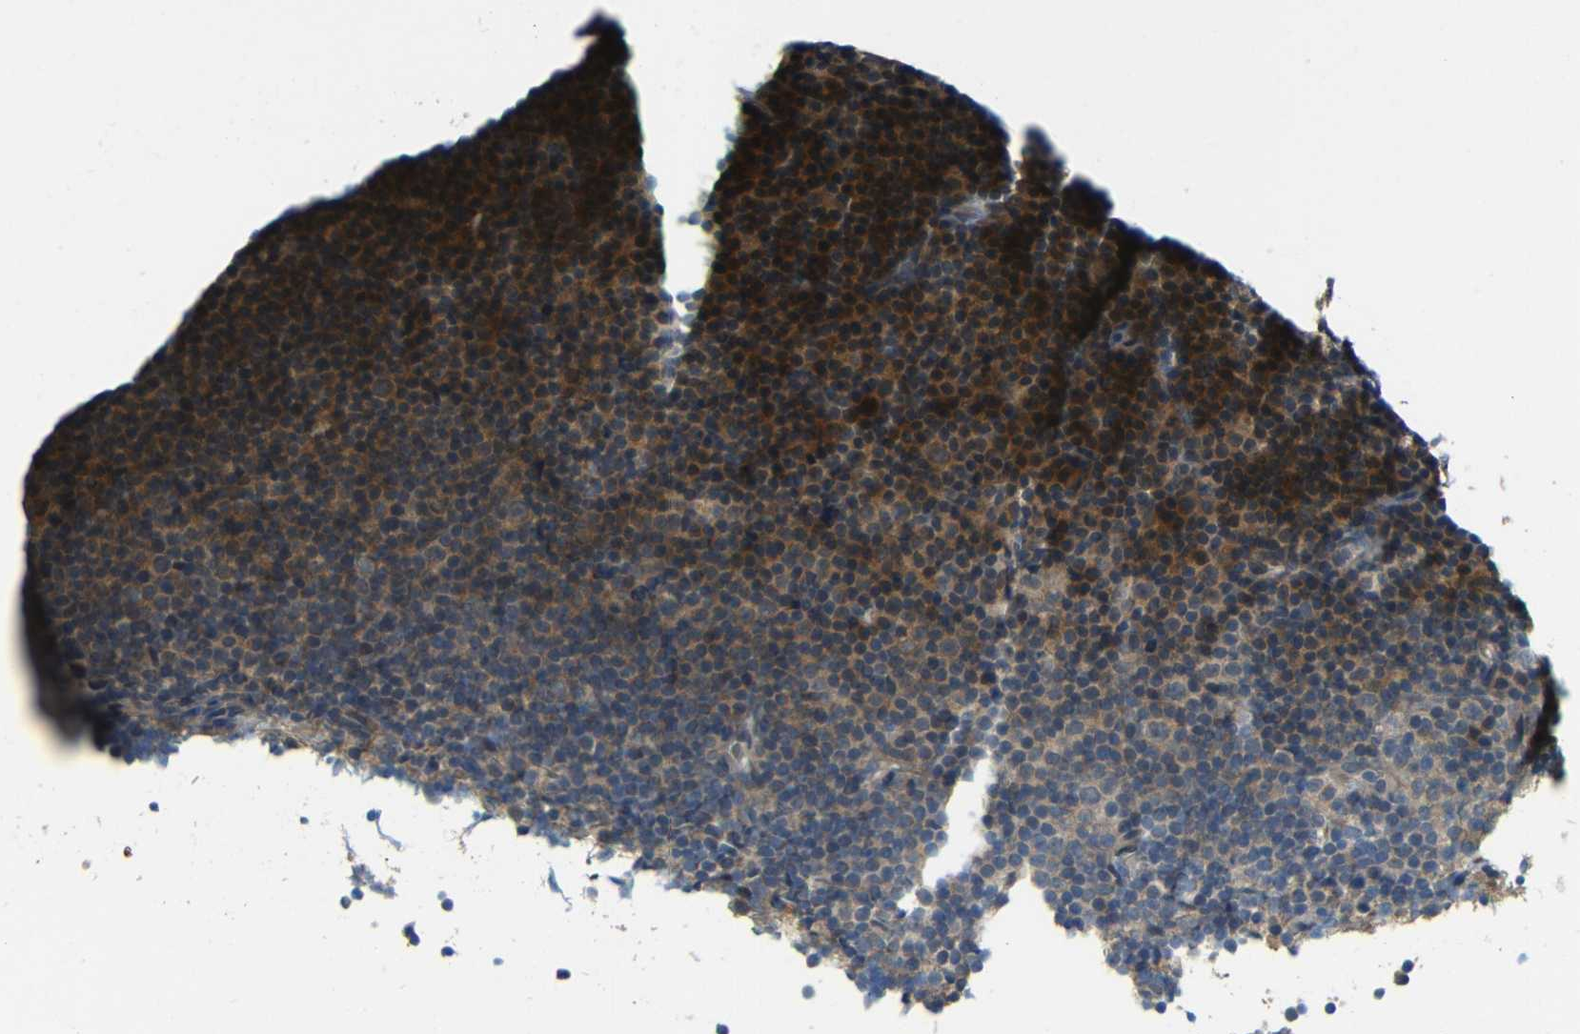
{"staining": {"intensity": "moderate", "quantity": ">75%", "location": "cytoplasmic/membranous"}, "tissue": "lymphoma", "cell_type": "Tumor cells", "image_type": "cancer", "snomed": [{"axis": "morphology", "description": "Malignant lymphoma, non-Hodgkin's type, Low grade"}, {"axis": "topography", "description": "Lymph node"}], "caption": "Immunohistochemical staining of malignant lymphoma, non-Hodgkin's type (low-grade) exhibits moderate cytoplasmic/membranous protein expression in about >75% of tumor cells.", "gene": "FNDC3A", "patient": {"sex": "female", "age": 67}}